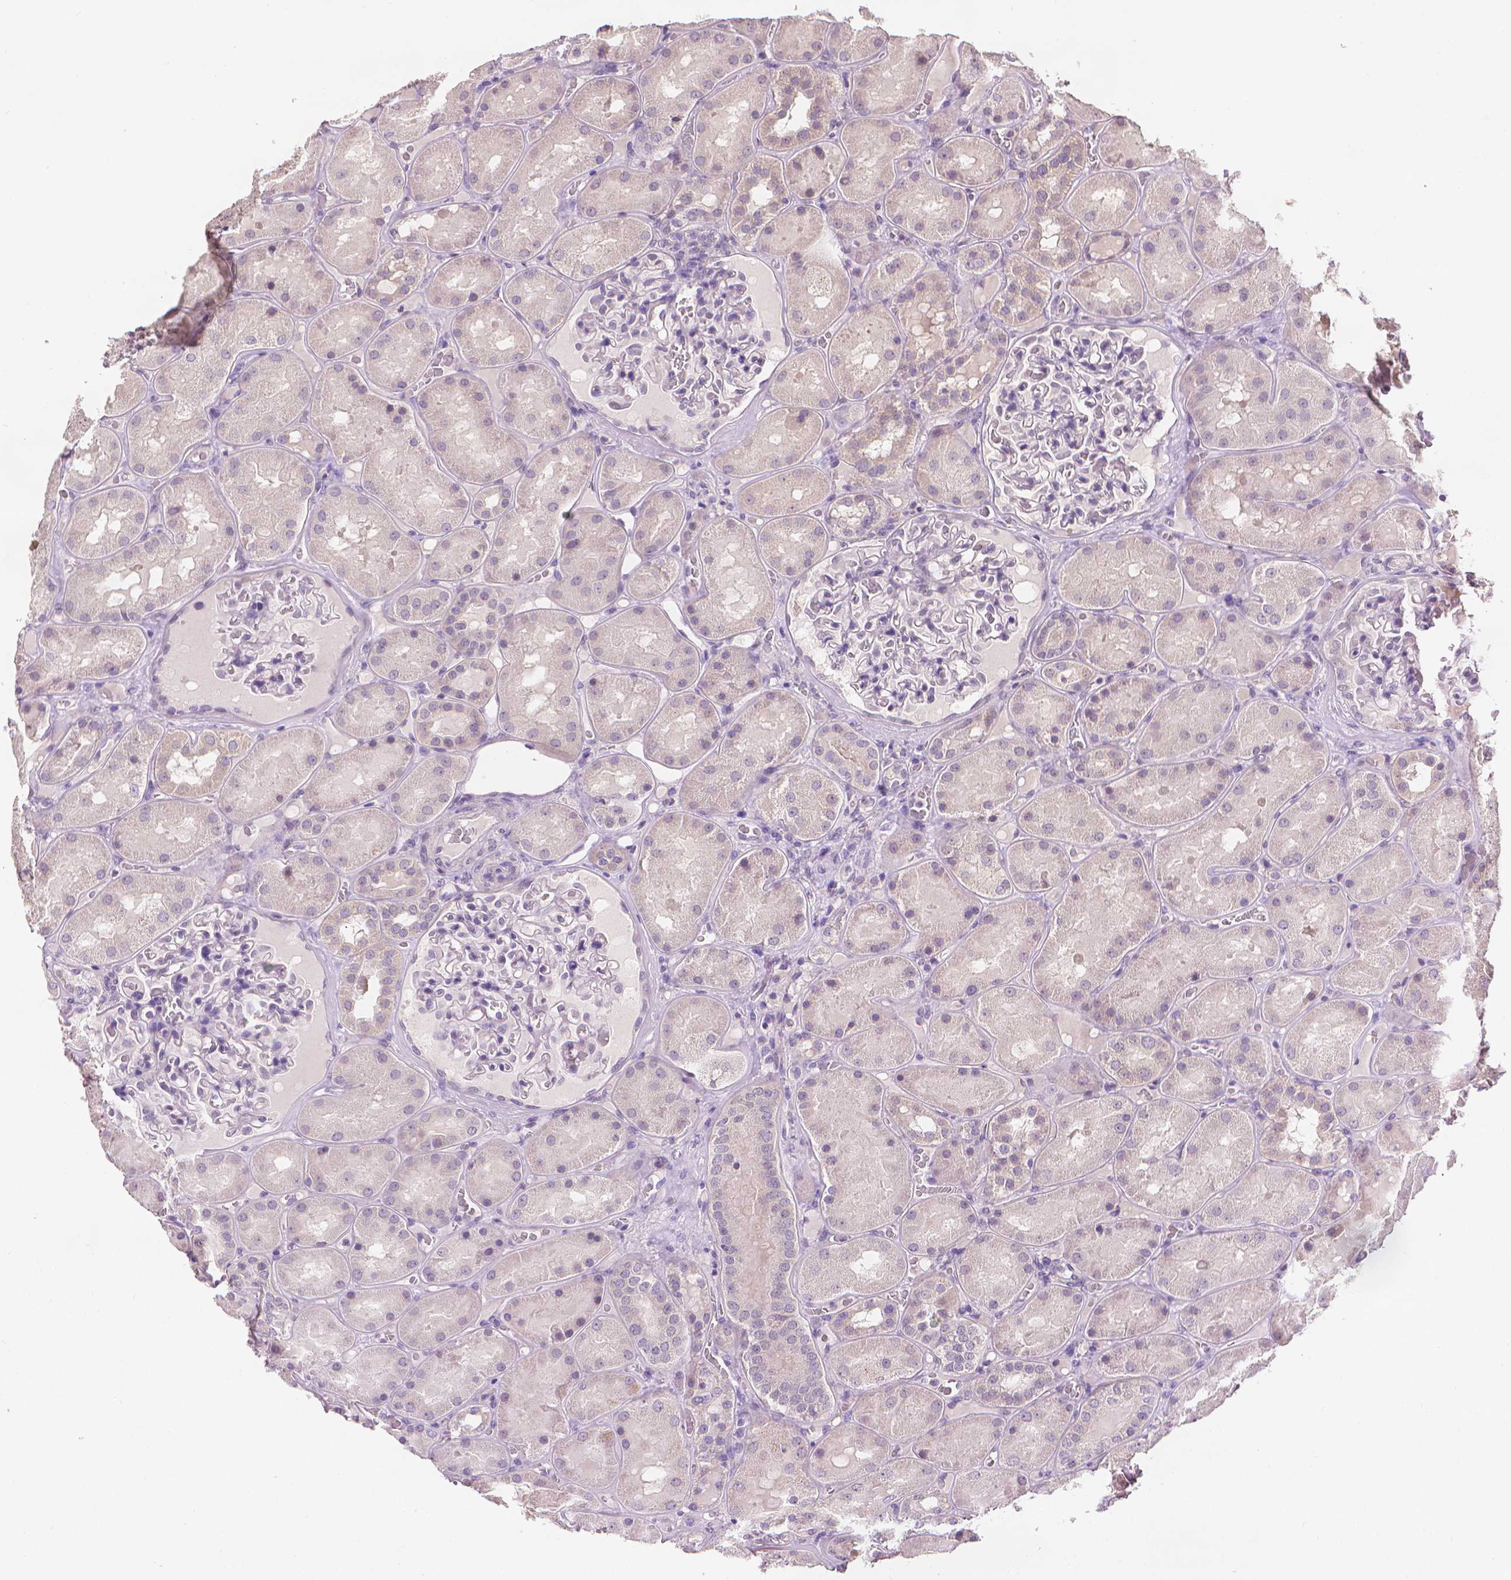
{"staining": {"intensity": "negative", "quantity": "none", "location": "none"}, "tissue": "kidney", "cell_type": "Cells in glomeruli", "image_type": "normal", "snomed": [{"axis": "morphology", "description": "Normal tissue, NOS"}, {"axis": "topography", "description": "Kidney"}], "caption": "Immunohistochemistry micrograph of benign kidney stained for a protein (brown), which exhibits no staining in cells in glomeruli.", "gene": "FASN", "patient": {"sex": "male", "age": 73}}